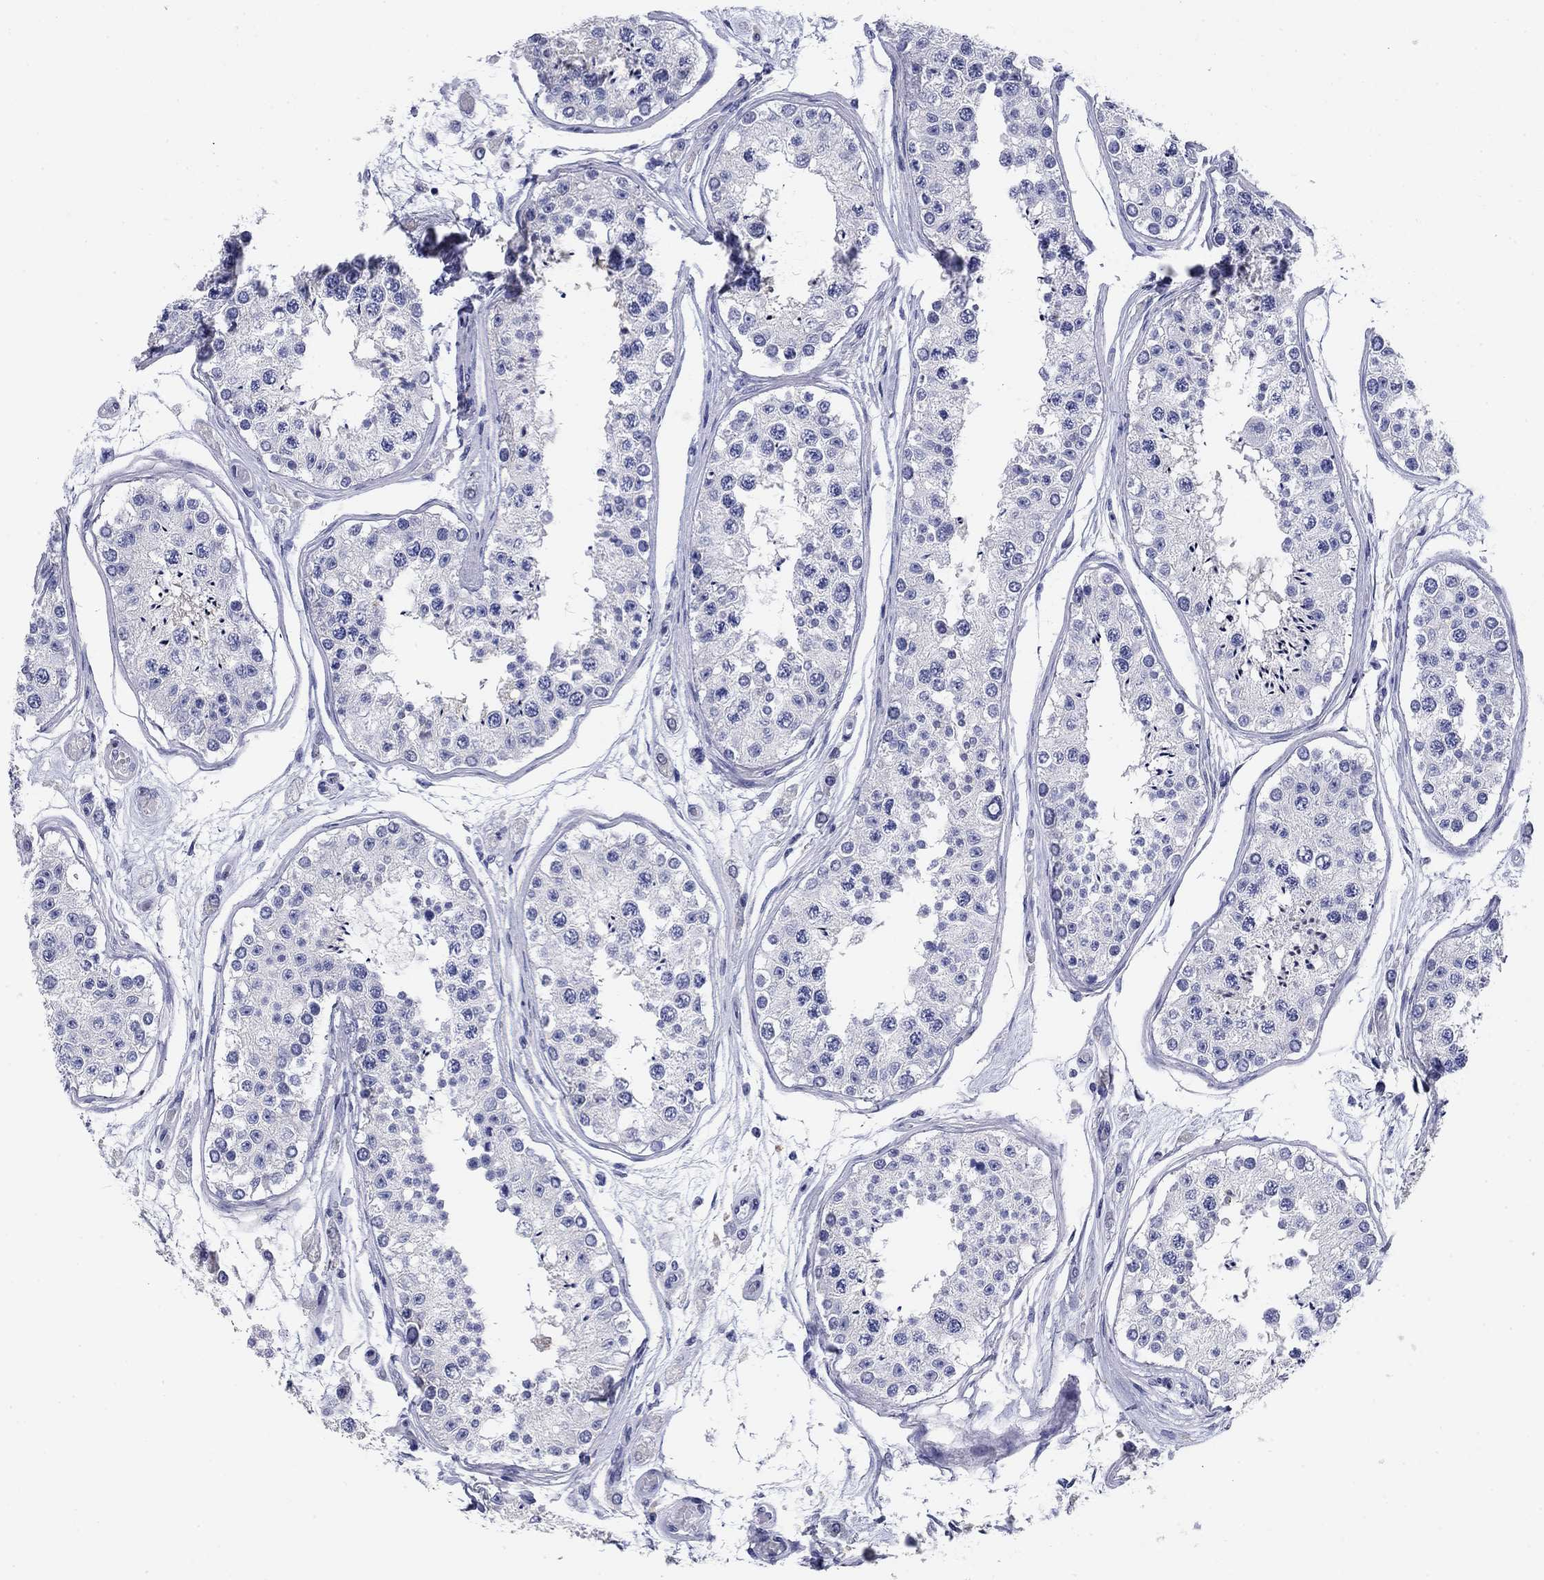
{"staining": {"intensity": "negative", "quantity": "none", "location": "none"}, "tissue": "testis", "cell_type": "Cells in seminiferous ducts", "image_type": "normal", "snomed": [{"axis": "morphology", "description": "Normal tissue, NOS"}, {"axis": "topography", "description": "Testis"}], "caption": "This histopathology image is of benign testis stained with immunohistochemistry to label a protein in brown with the nuclei are counter-stained blue. There is no staining in cells in seminiferous ducts. (DAB (3,3'-diaminobenzidine) immunohistochemistry, high magnification).", "gene": "PRKCG", "patient": {"sex": "male", "age": 25}}